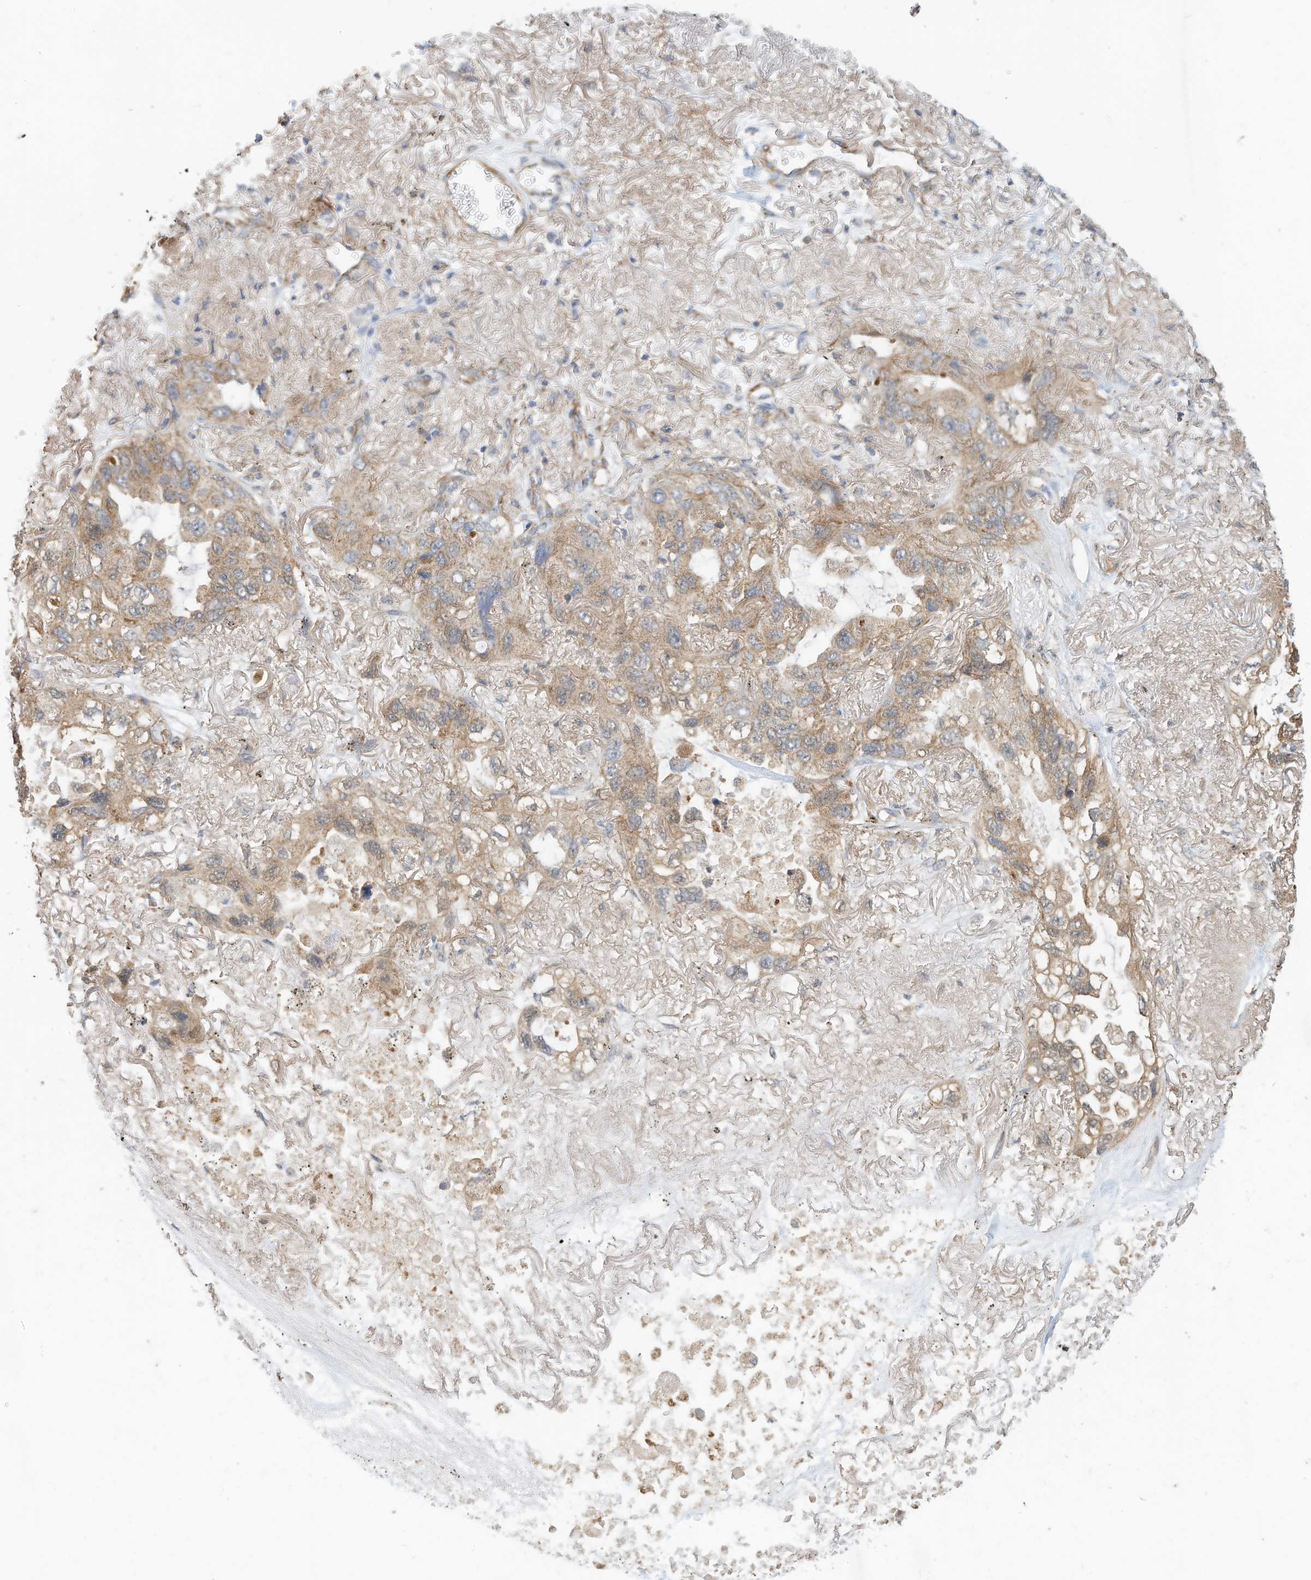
{"staining": {"intensity": "moderate", "quantity": "25%-75%", "location": "cytoplasmic/membranous"}, "tissue": "lung cancer", "cell_type": "Tumor cells", "image_type": "cancer", "snomed": [{"axis": "morphology", "description": "Squamous cell carcinoma, NOS"}, {"axis": "topography", "description": "Lung"}], "caption": "Brown immunohistochemical staining in human squamous cell carcinoma (lung) demonstrates moderate cytoplasmic/membranous expression in approximately 25%-75% of tumor cells.", "gene": "METTL6", "patient": {"sex": "female", "age": 73}}